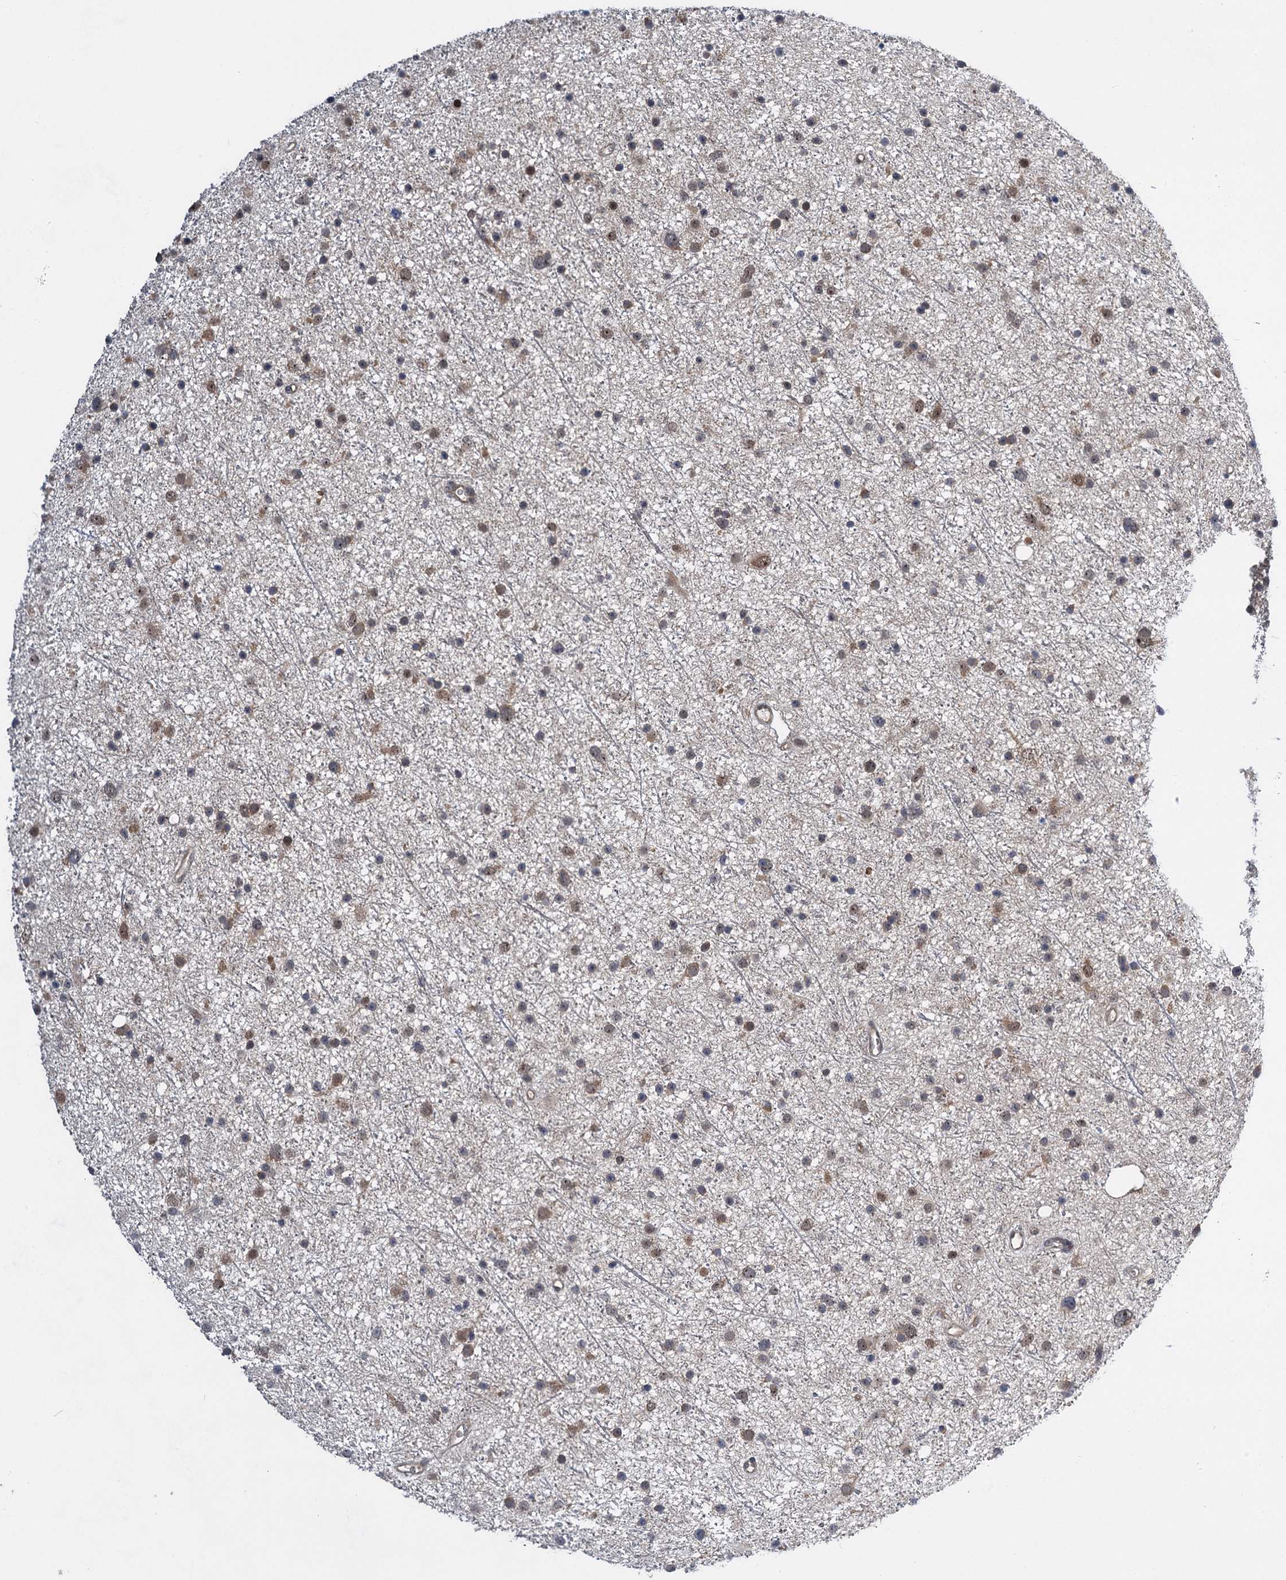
{"staining": {"intensity": "moderate", "quantity": "<25%", "location": "nuclear"}, "tissue": "glioma", "cell_type": "Tumor cells", "image_type": "cancer", "snomed": [{"axis": "morphology", "description": "Glioma, malignant, Low grade"}, {"axis": "topography", "description": "Cerebral cortex"}], "caption": "A high-resolution image shows IHC staining of glioma, which exhibits moderate nuclear expression in approximately <25% of tumor cells. Nuclei are stained in blue.", "gene": "GPBP1", "patient": {"sex": "female", "age": 39}}